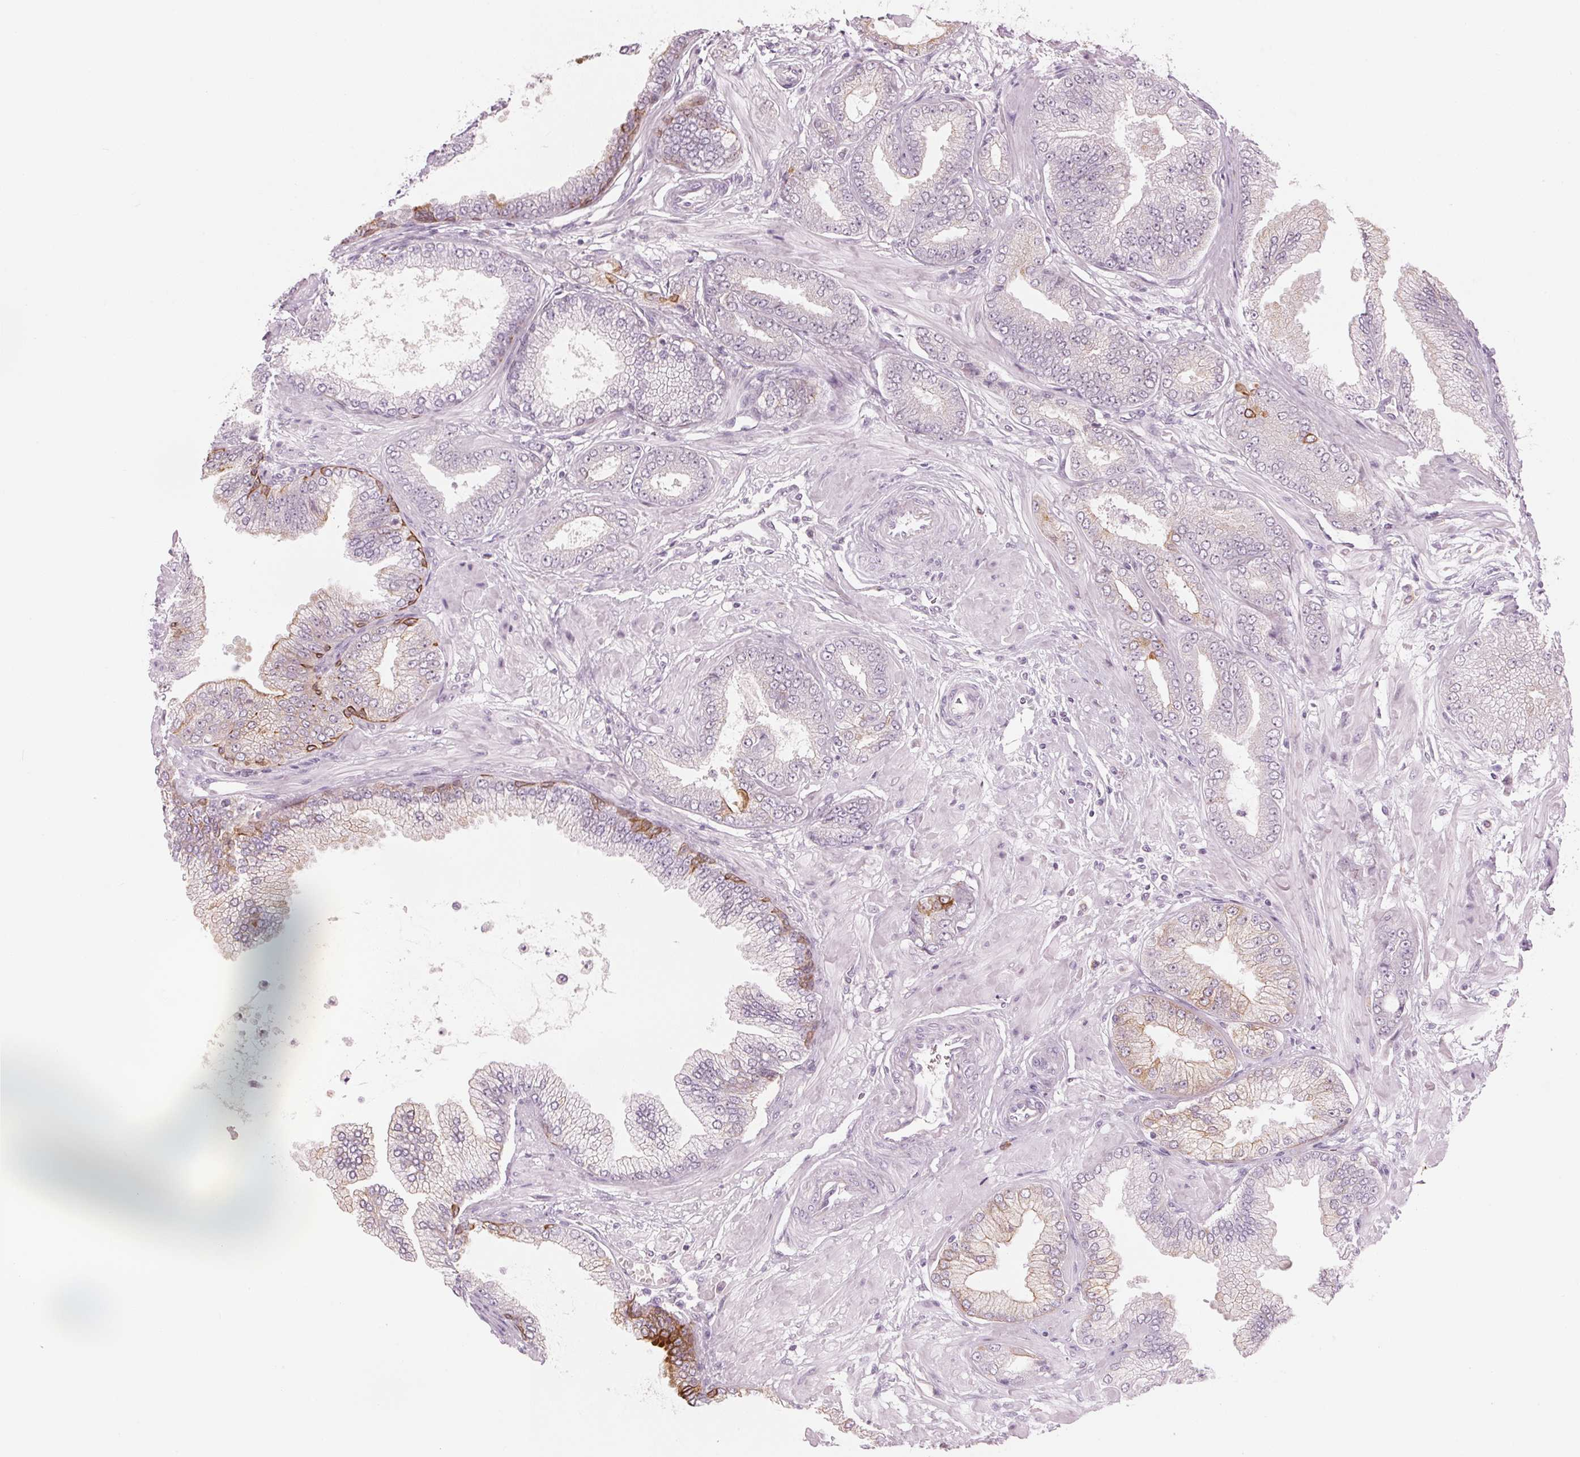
{"staining": {"intensity": "strong", "quantity": "<25%", "location": "cytoplasmic/membranous"}, "tissue": "prostate cancer", "cell_type": "Tumor cells", "image_type": "cancer", "snomed": [{"axis": "morphology", "description": "Adenocarcinoma, Low grade"}, {"axis": "topography", "description": "Prostate"}], "caption": "IHC of human prostate low-grade adenocarcinoma shows medium levels of strong cytoplasmic/membranous positivity in about <25% of tumor cells.", "gene": "SCTR", "patient": {"sex": "male", "age": 55}}